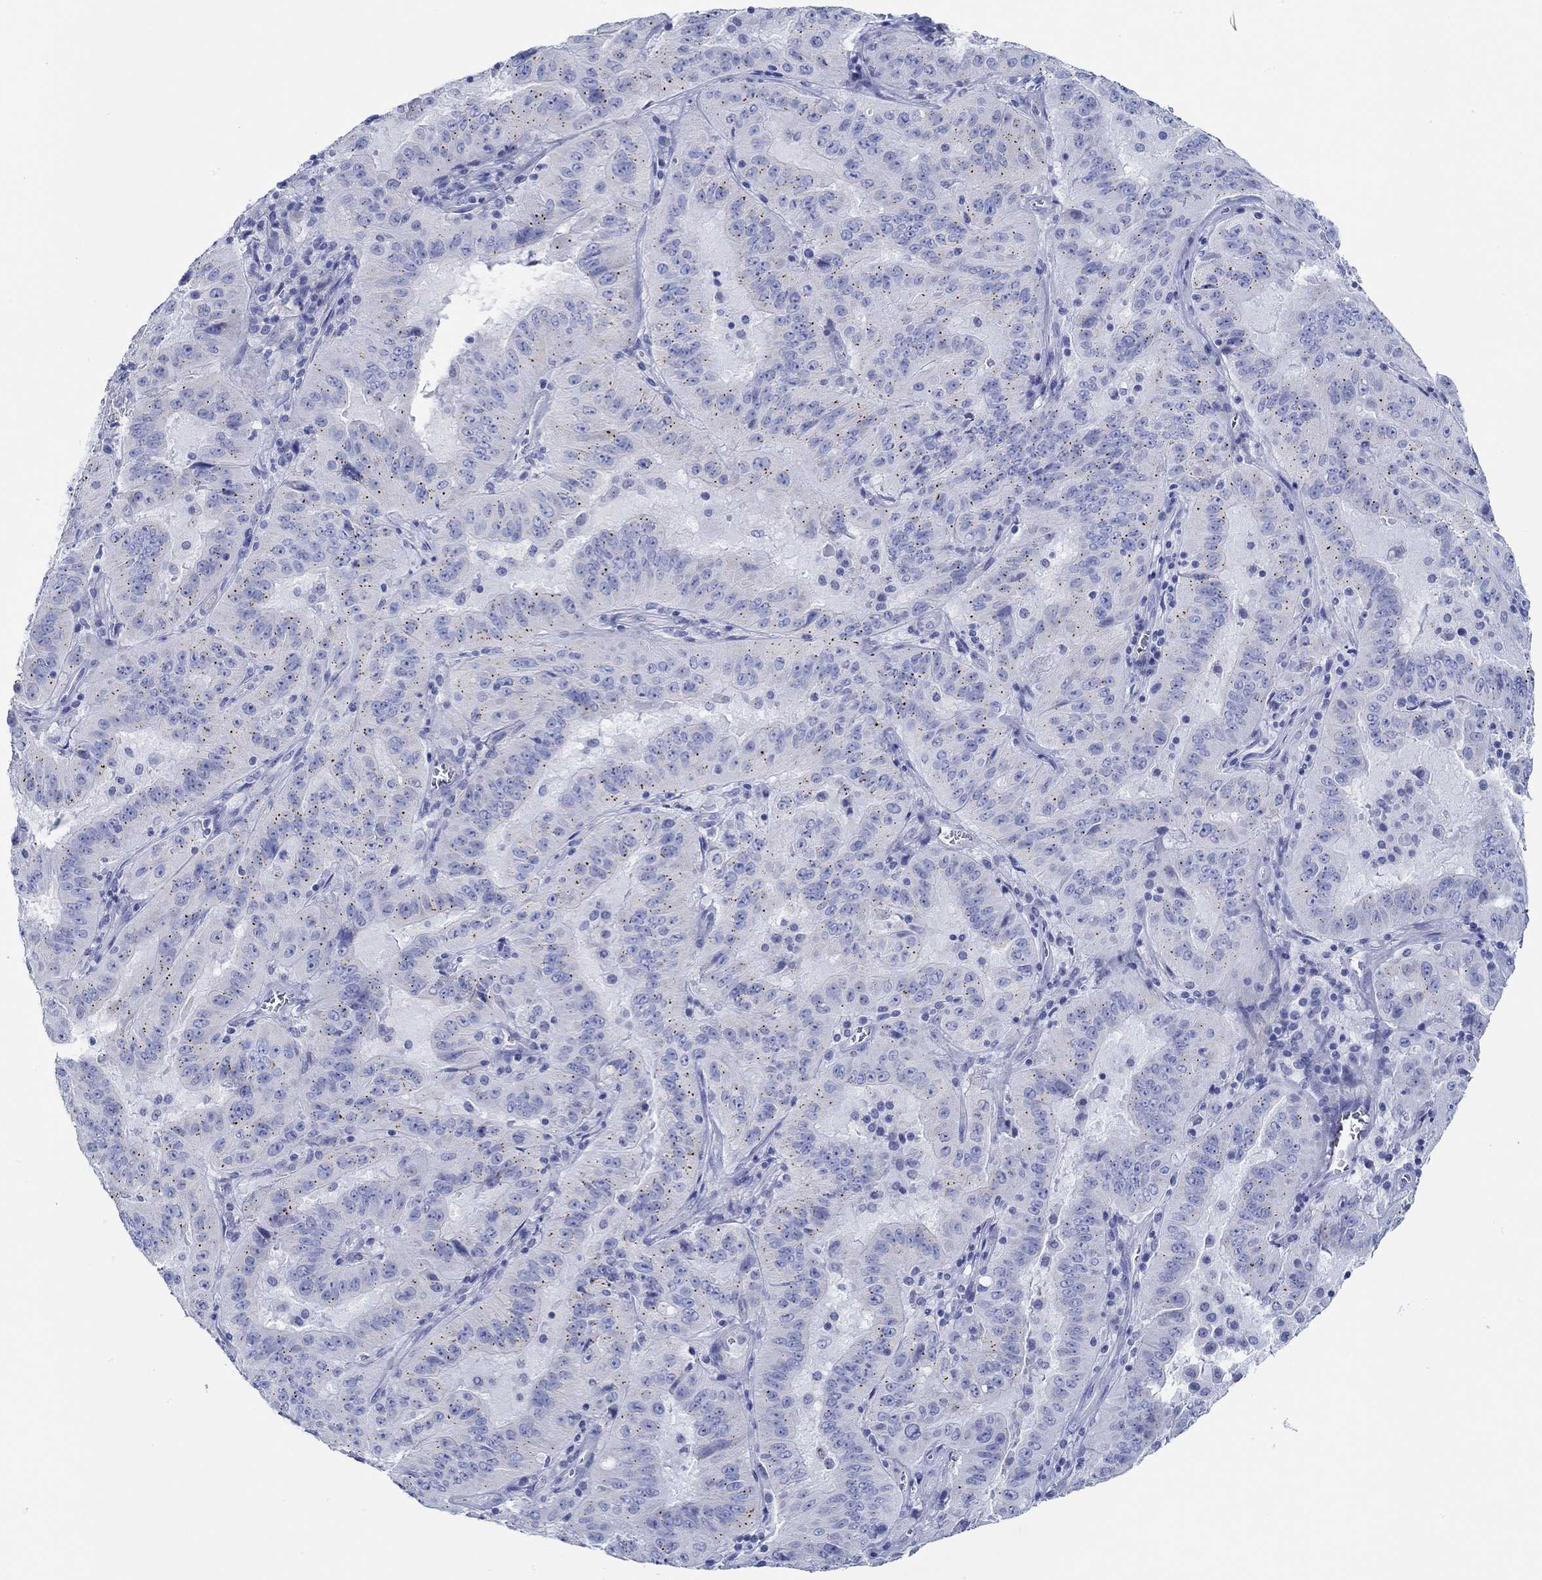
{"staining": {"intensity": "negative", "quantity": "none", "location": "none"}, "tissue": "pancreatic cancer", "cell_type": "Tumor cells", "image_type": "cancer", "snomed": [{"axis": "morphology", "description": "Adenocarcinoma, NOS"}, {"axis": "topography", "description": "Pancreas"}], "caption": "This is an immunohistochemistry (IHC) photomicrograph of adenocarcinoma (pancreatic). There is no expression in tumor cells.", "gene": "IGFBP6", "patient": {"sex": "male", "age": 63}}